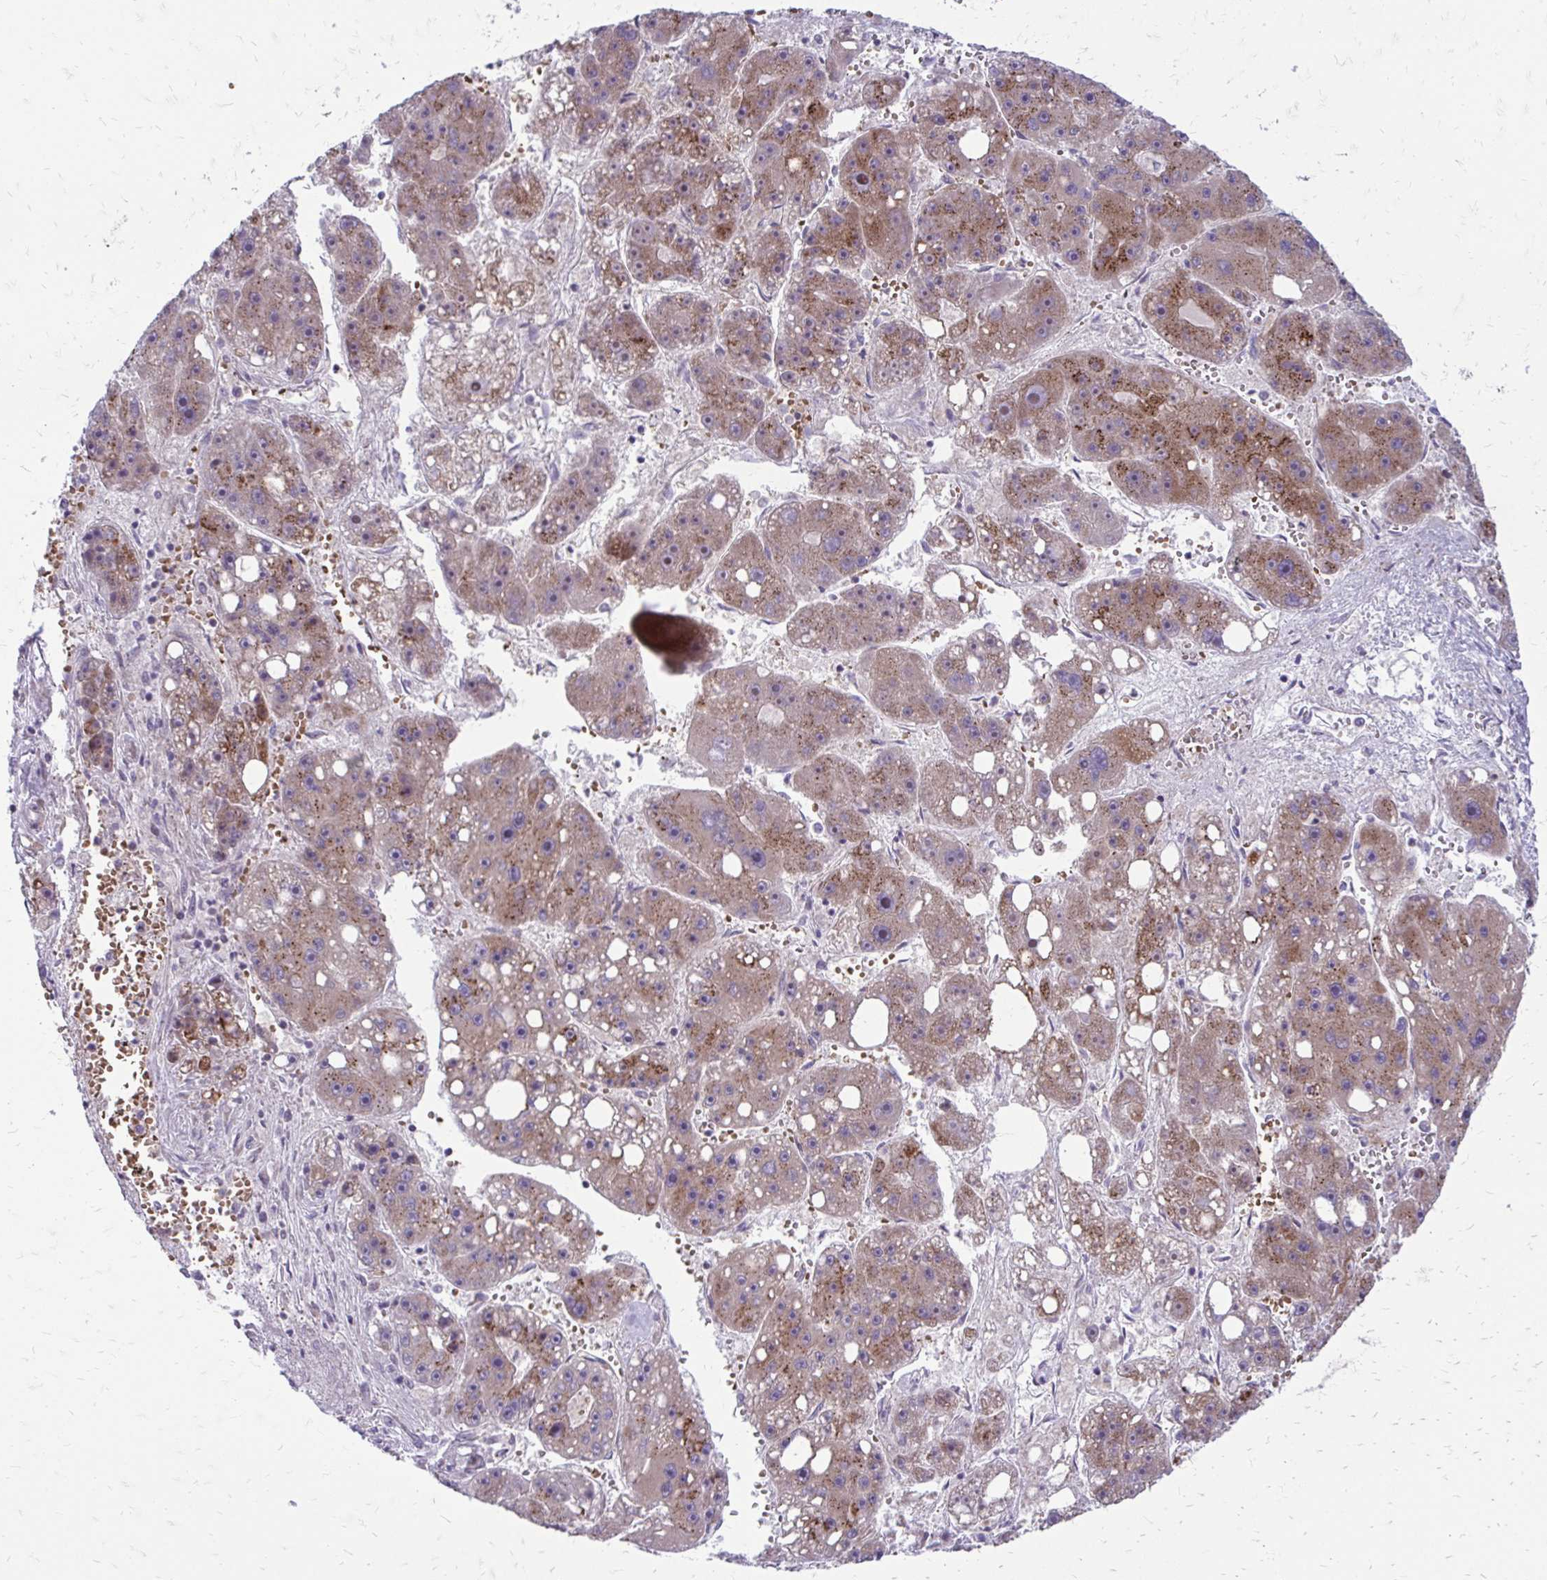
{"staining": {"intensity": "moderate", "quantity": ">75%", "location": "cytoplasmic/membranous"}, "tissue": "liver cancer", "cell_type": "Tumor cells", "image_type": "cancer", "snomed": [{"axis": "morphology", "description": "Carcinoma, Hepatocellular, NOS"}, {"axis": "topography", "description": "Liver"}], "caption": "IHC photomicrograph of hepatocellular carcinoma (liver) stained for a protein (brown), which exhibits medium levels of moderate cytoplasmic/membranous staining in approximately >75% of tumor cells.", "gene": "FUNDC2", "patient": {"sex": "female", "age": 61}}